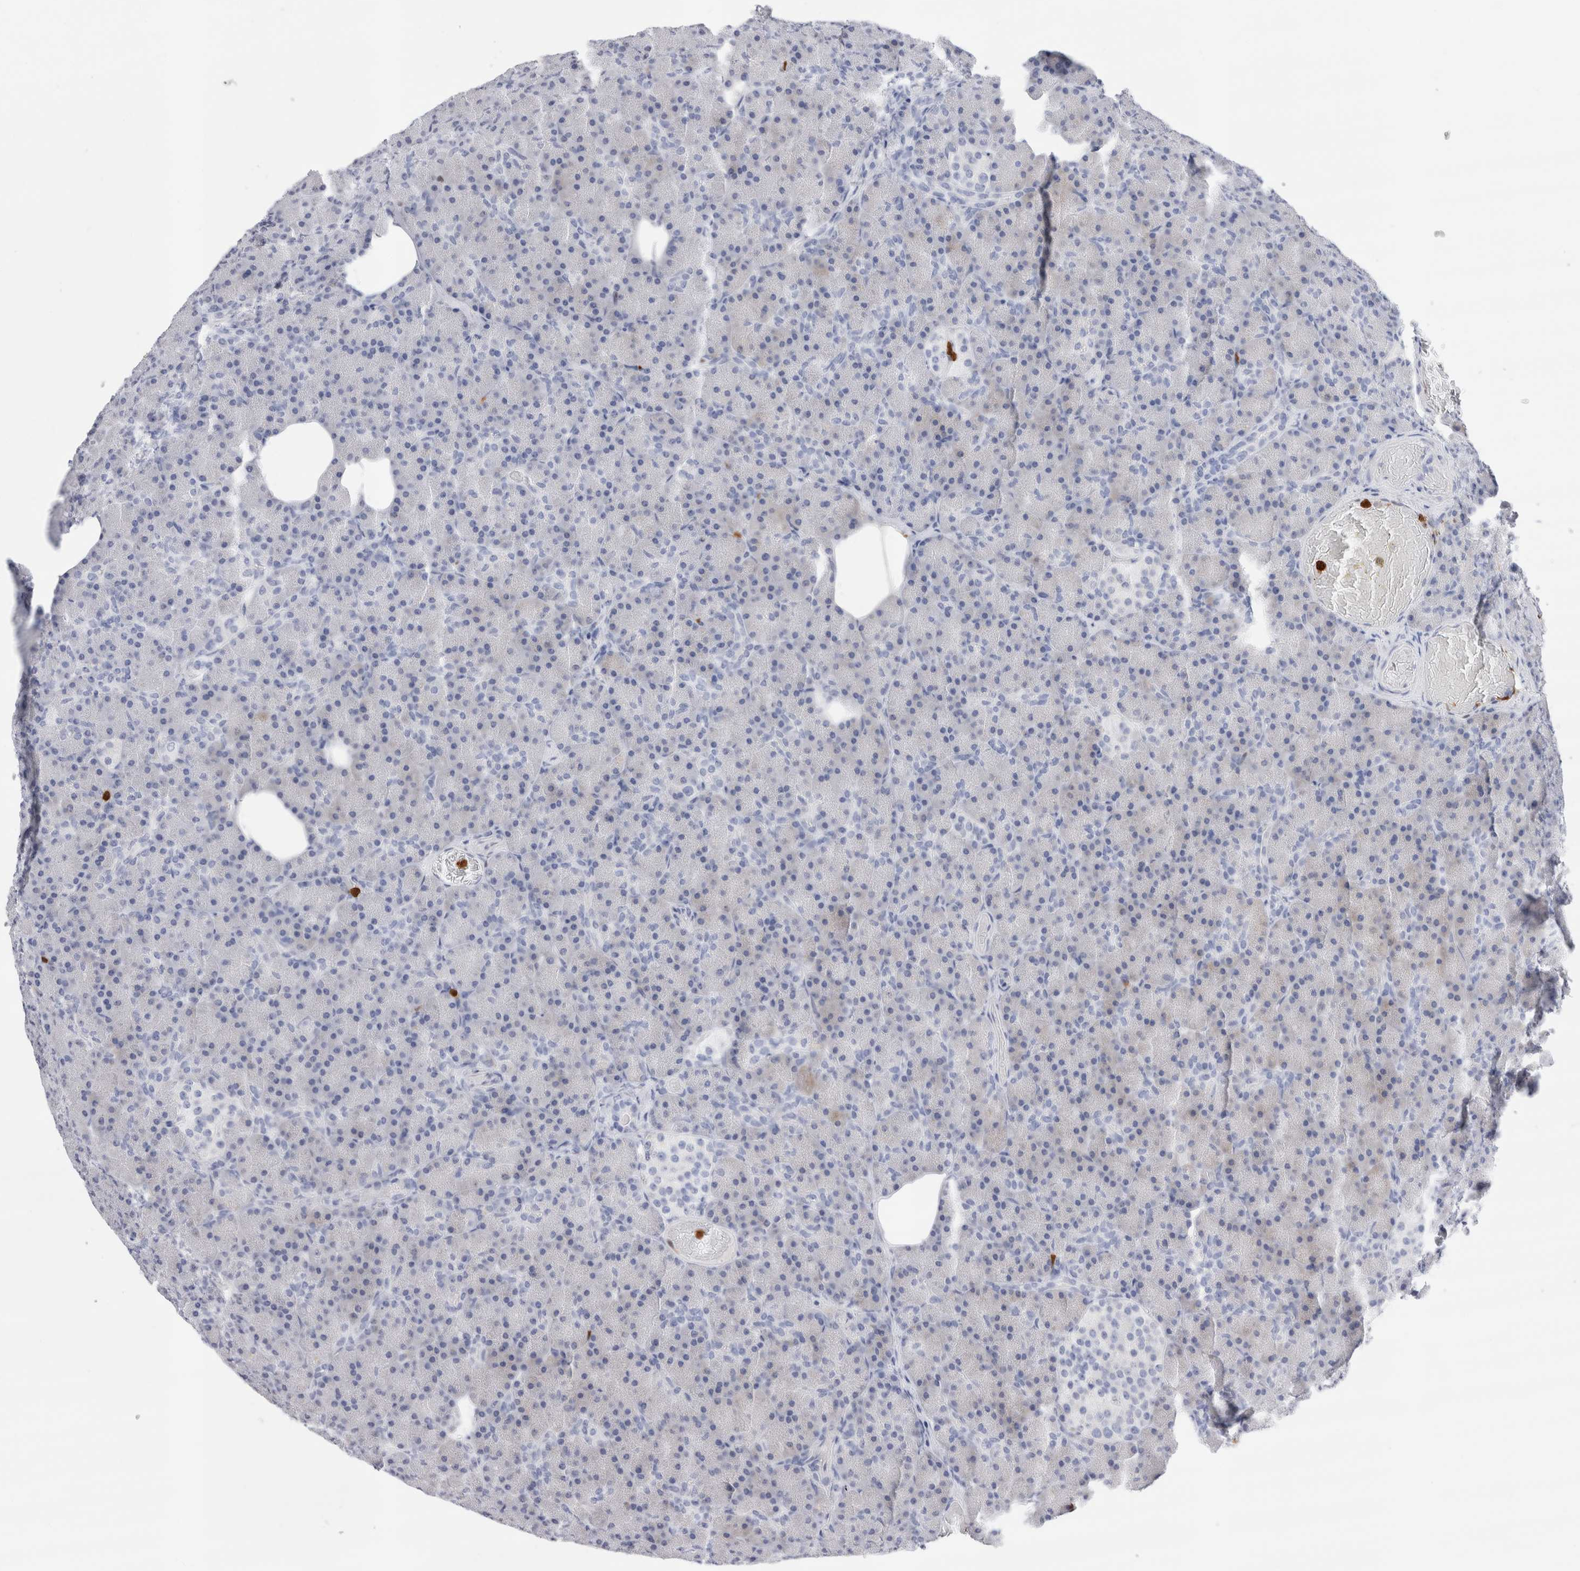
{"staining": {"intensity": "negative", "quantity": "none", "location": "none"}, "tissue": "pancreas", "cell_type": "Exocrine glandular cells", "image_type": "normal", "snomed": [{"axis": "morphology", "description": "Normal tissue, NOS"}, {"axis": "topography", "description": "Pancreas"}], "caption": "Human pancreas stained for a protein using immunohistochemistry reveals no staining in exocrine glandular cells.", "gene": "SLC10A5", "patient": {"sex": "female", "age": 43}}